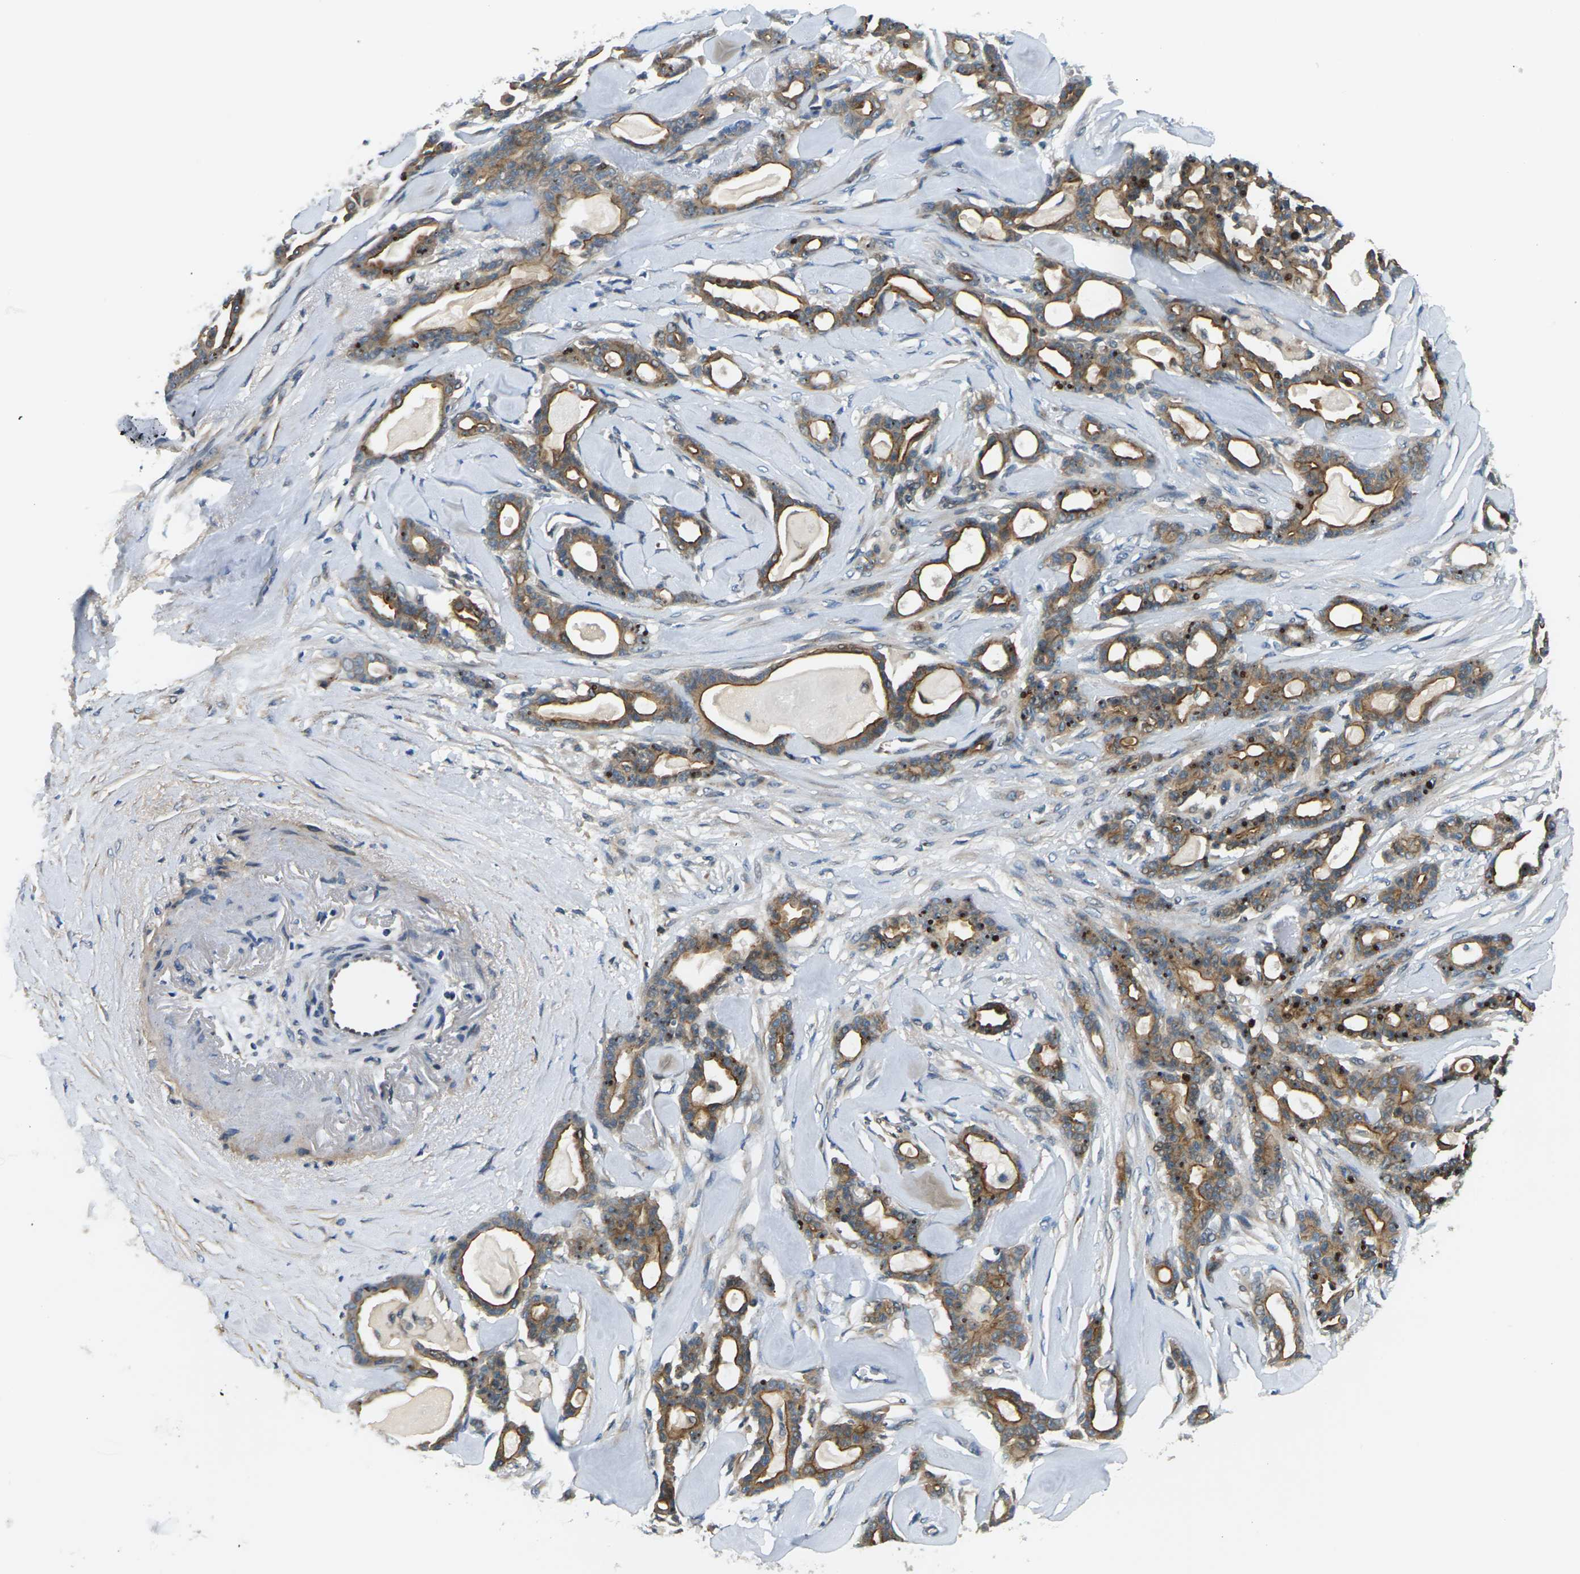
{"staining": {"intensity": "moderate", "quantity": ">75%", "location": "cytoplasmic/membranous"}, "tissue": "pancreatic cancer", "cell_type": "Tumor cells", "image_type": "cancer", "snomed": [{"axis": "morphology", "description": "Adenocarcinoma, NOS"}, {"axis": "topography", "description": "Pancreas"}], "caption": "The histopathology image exhibits staining of pancreatic adenocarcinoma, revealing moderate cytoplasmic/membranous protein expression (brown color) within tumor cells.", "gene": "SLC13A3", "patient": {"sex": "male", "age": 63}}